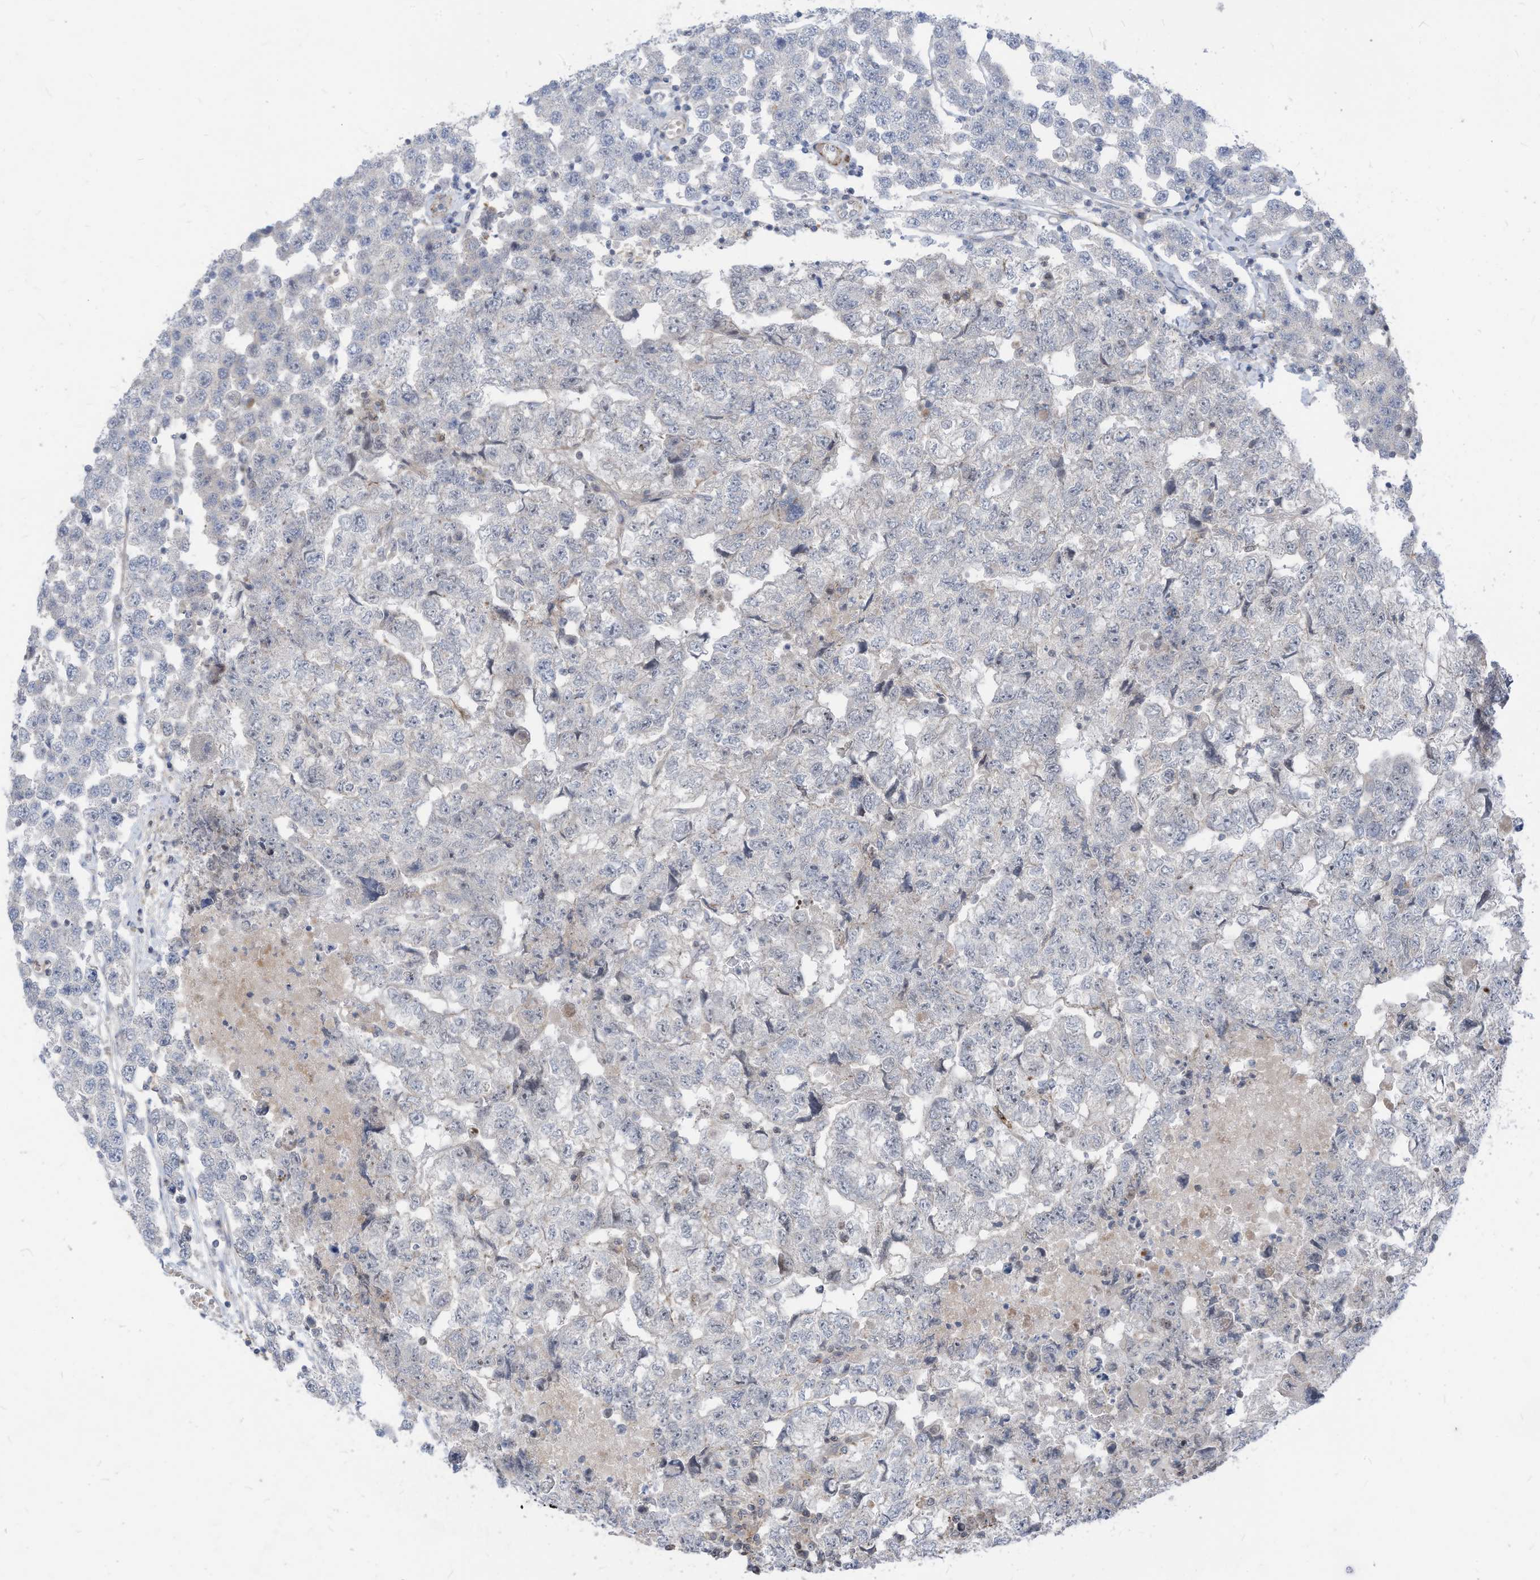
{"staining": {"intensity": "negative", "quantity": "none", "location": "none"}, "tissue": "testis cancer", "cell_type": "Tumor cells", "image_type": "cancer", "snomed": [{"axis": "morphology", "description": "Carcinoma, Embryonal, NOS"}, {"axis": "topography", "description": "Testis"}], "caption": "This is an IHC photomicrograph of human testis cancer. There is no positivity in tumor cells.", "gene": "GPATCH3", "patient": {"sex": "male", "age": 36}}